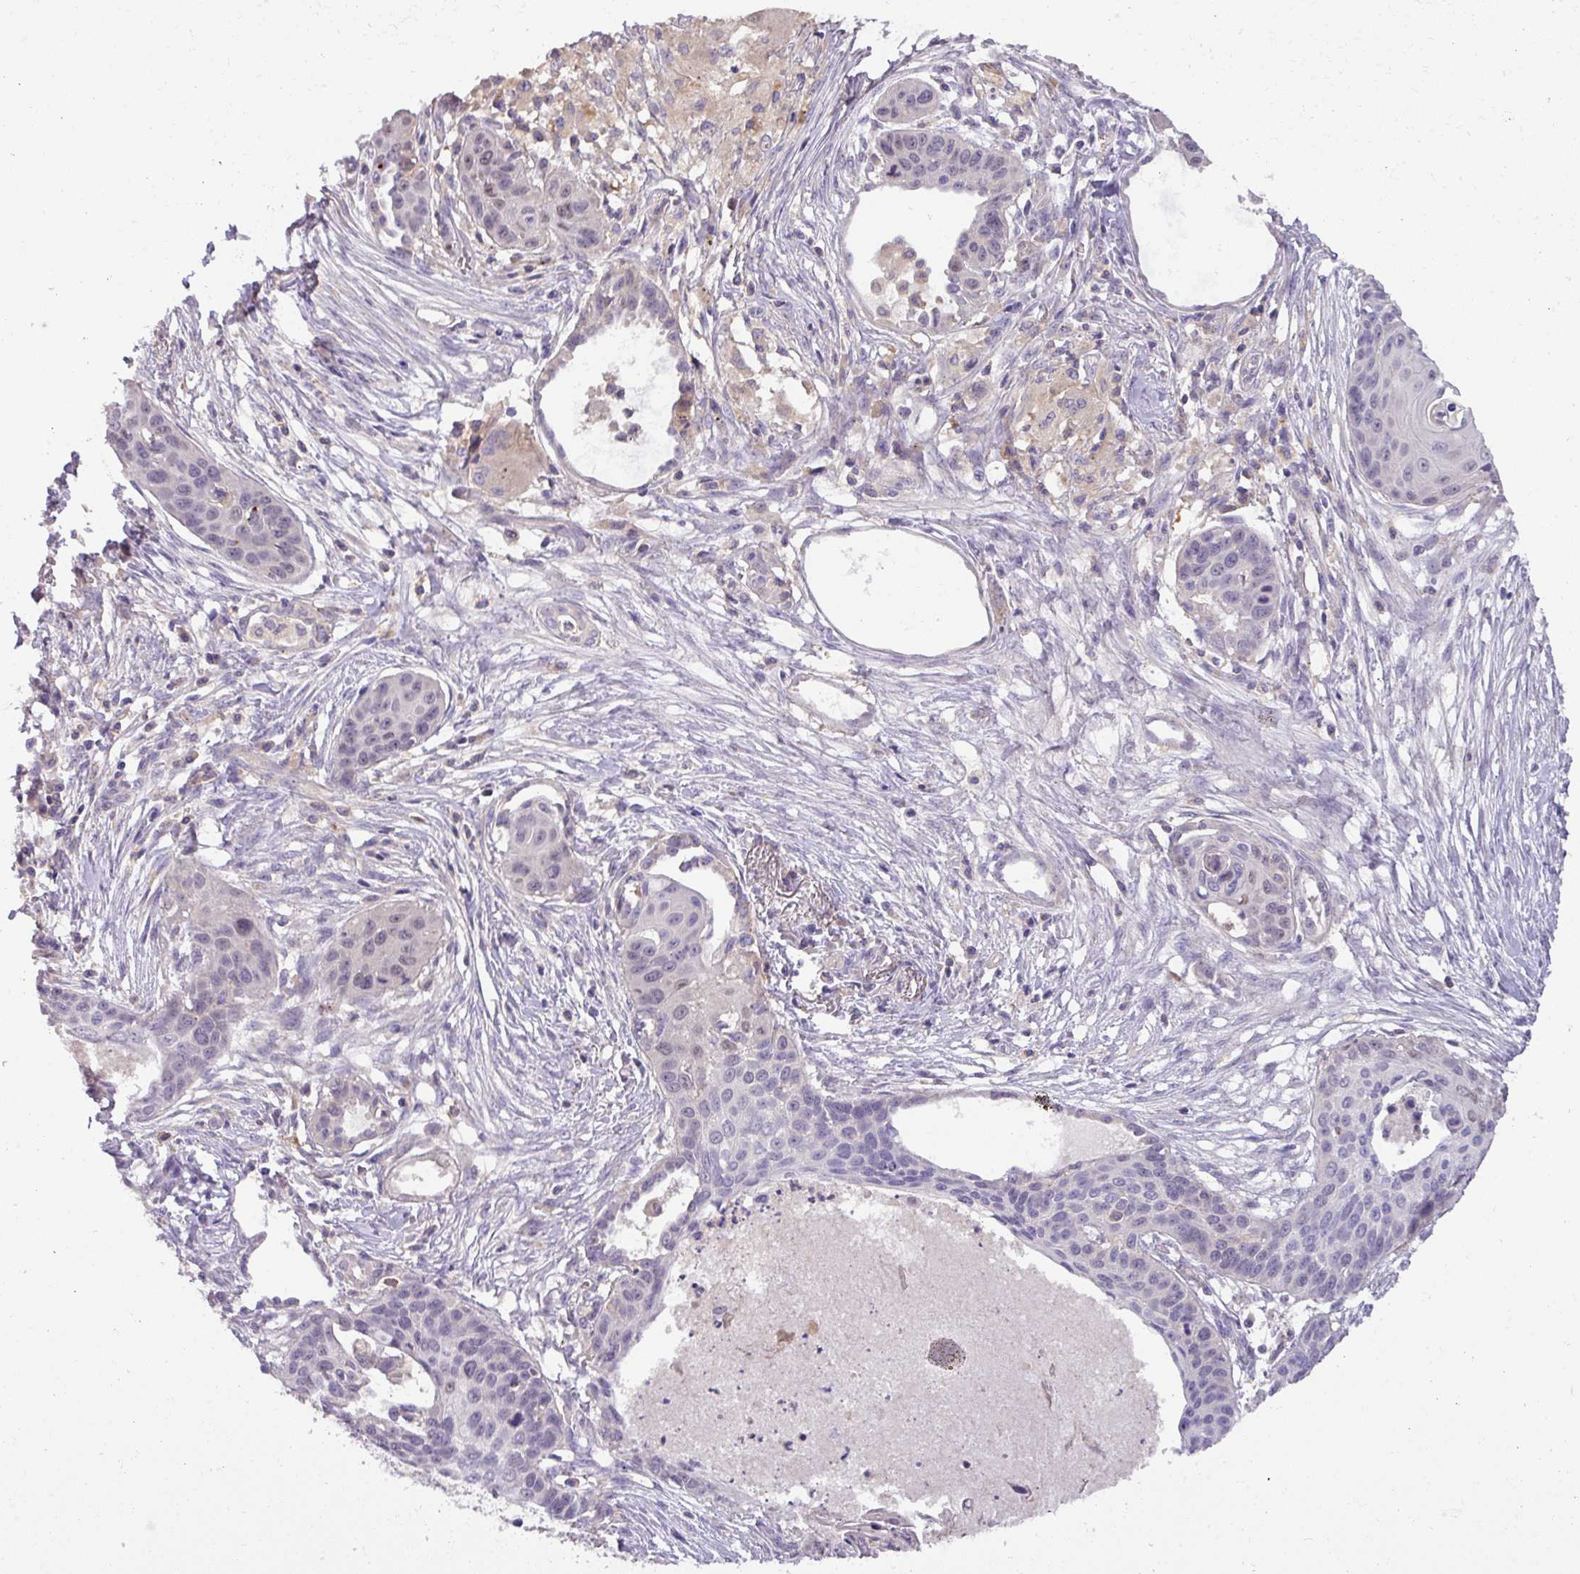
{"staining": {"intensity": "moderate", "quantity": "<25%", "location": "nuclear"}, "tissue": "lung cancer", "cell_type": "Tumor cells", "image_type": "cancer", "snomed": [{"axis": "morphology", "description": "Squamous cell carcinoma, NOS"}, {"axis": "topography", "description": "Lung"}], "caption": "Lung cancer (squamous cell carcinoma) was stained to show a protein in brown. There is low levels of moderate nuclear staining in about <25% of tumor cells.", "gene": "HOXC13", "patient": {"sex": "male", "age": 71}}